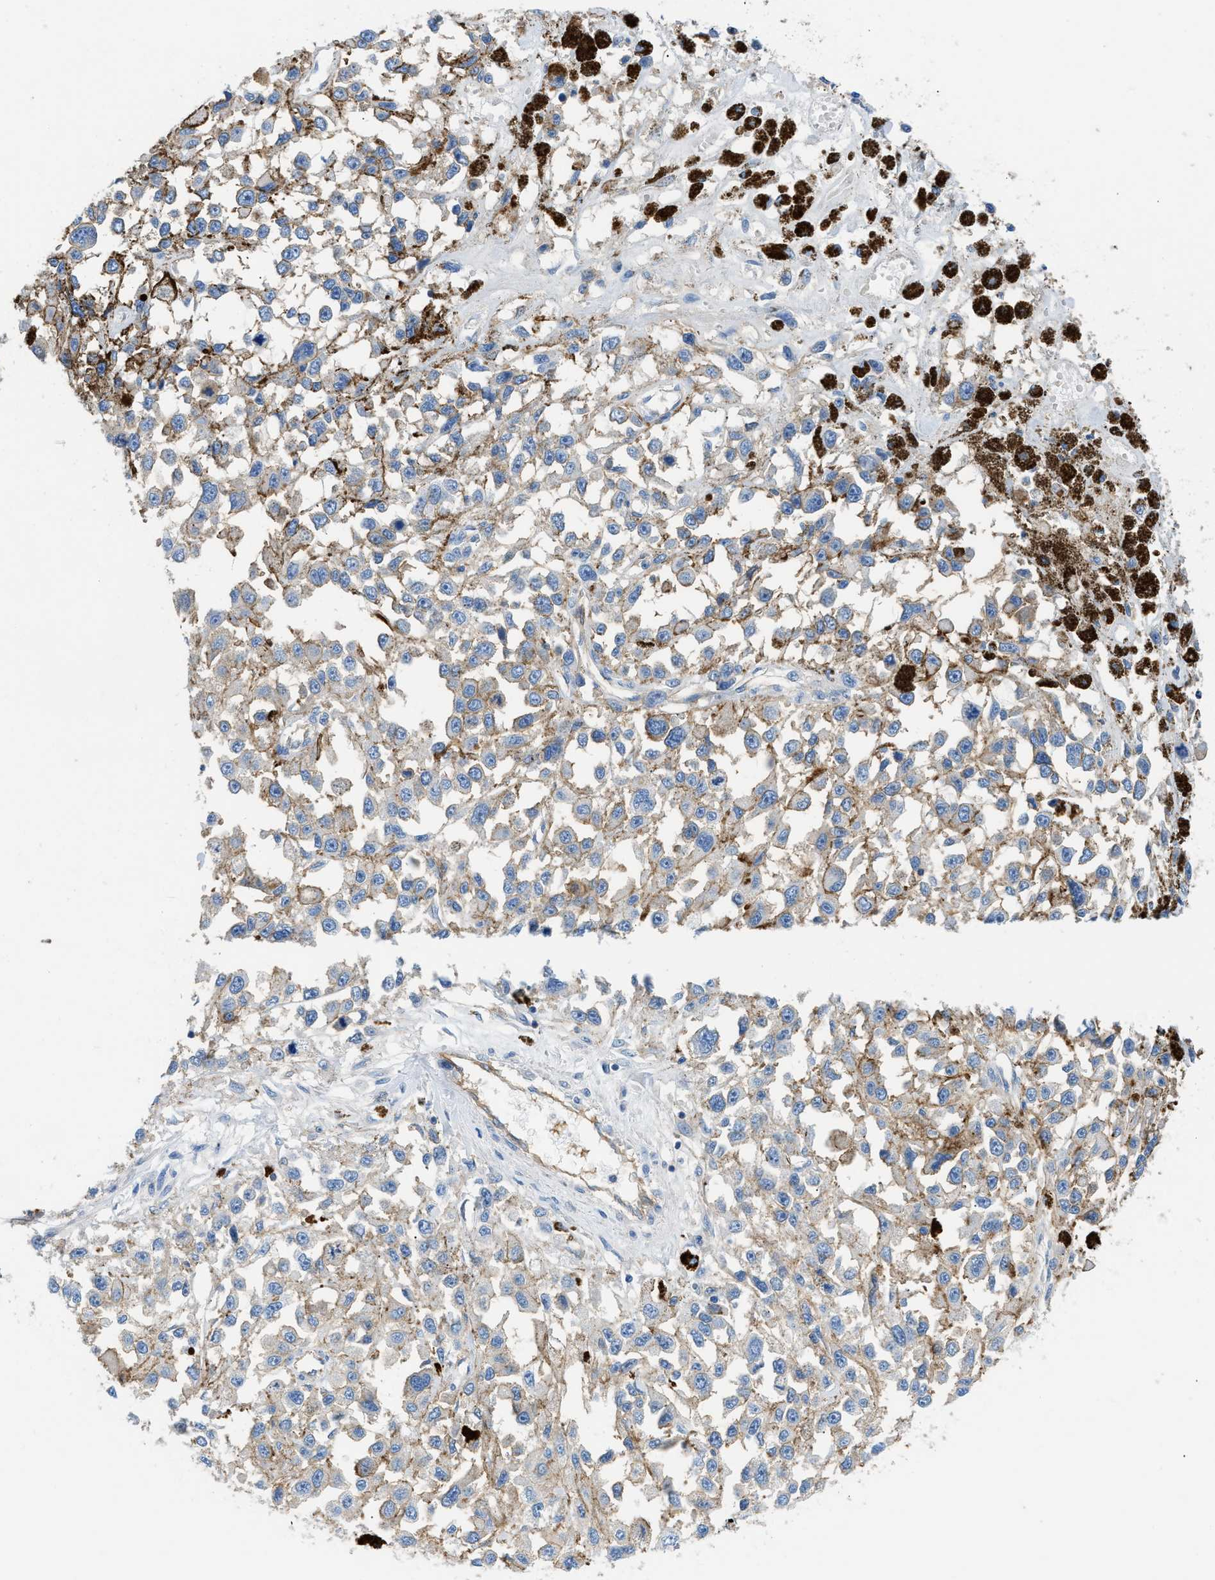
{"staining": {"intensity": "moderate", "quantity": ">75%", "location": "cytoplasmic/membranous"}, "tissue": "melanoma", "cell_type": "Tumor cells", "image_type": "cancer", "snomed": [{"axis": "morphology", "description": "Malignant melanoma, Metastatic site"}, {"axis": "topography", "description": "Lymph node"}], "caption": "An immunohistochemistry (IHC) photomicrograph of tumor tissue is shown. Protein staining in brown highlights moderate cytoplasmic/membranous positivity in malignant melanoma (metastatic site) within tumor cells. Immunohistochemistry (ihc) stains the protein of interest in brown and the nuclei are stained blue.", "gene": "ORAI1", "patient": {"sex": "male", "age": 59}}